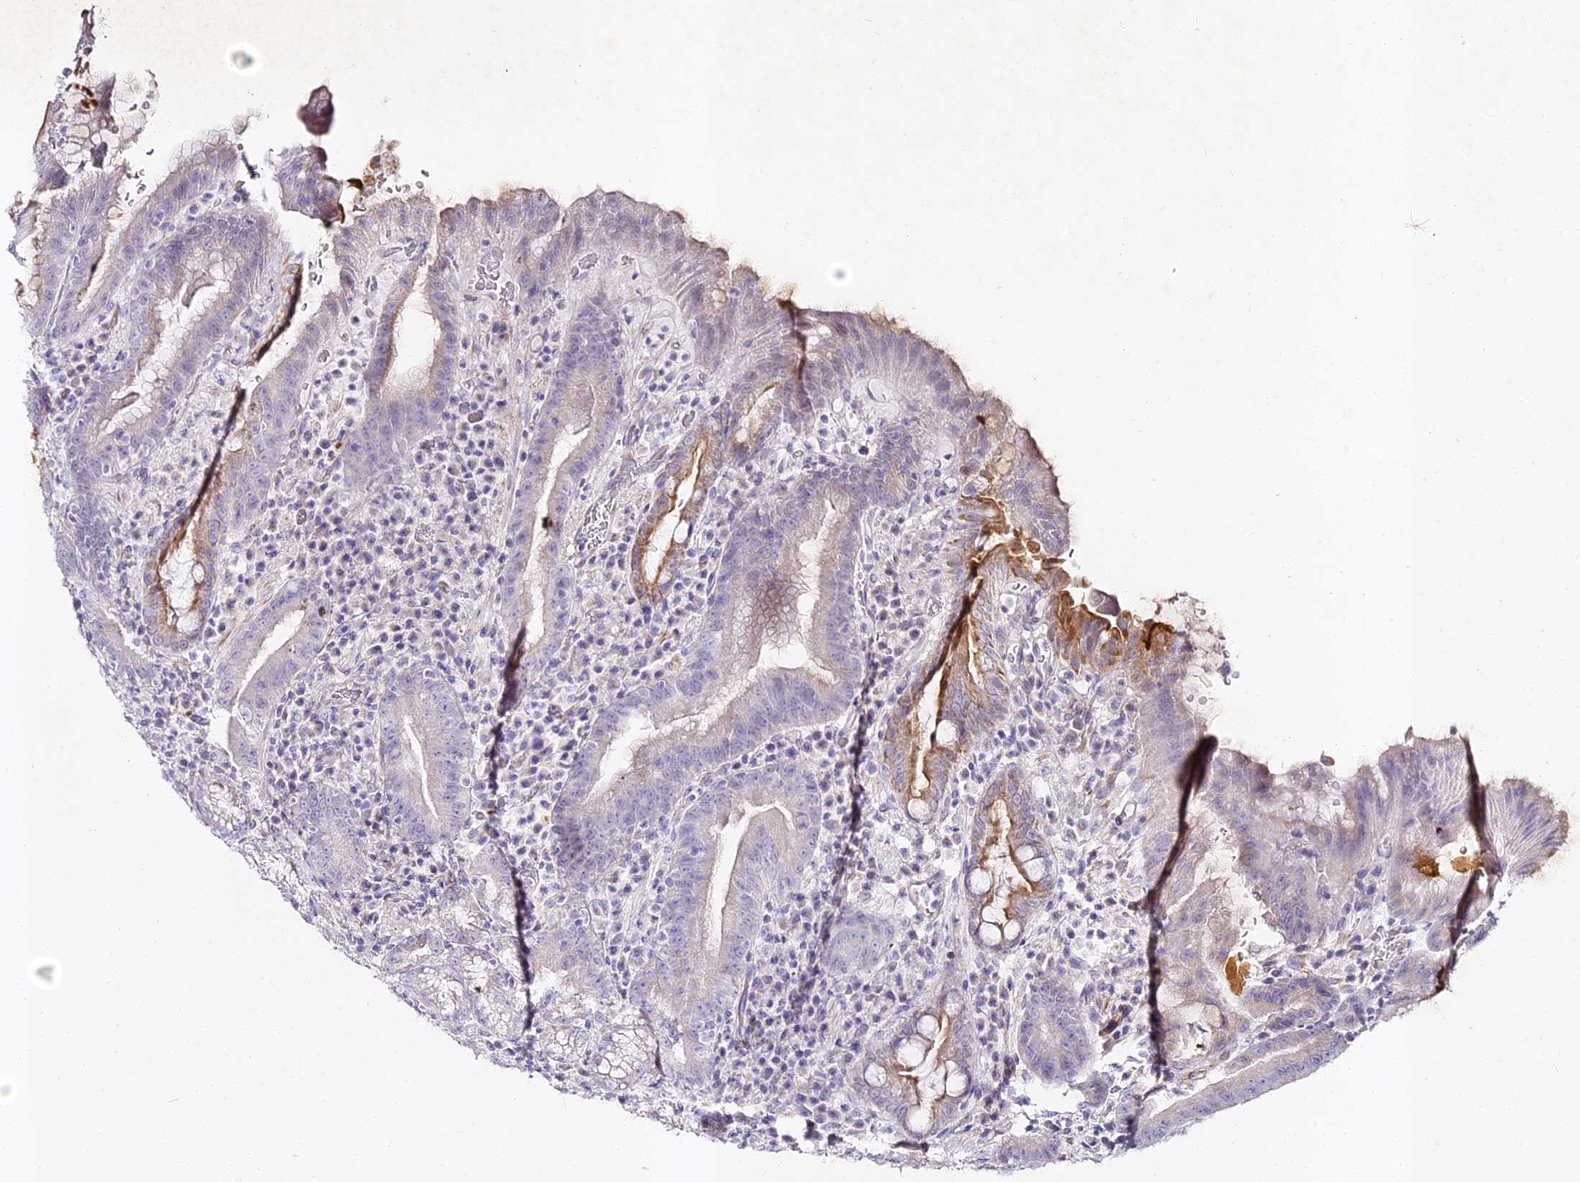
{"staining": {"intensity": "moderate", "quantity": "<25%", "location": "cytoplasmic/membranous"}, "tissue": "stomach", "cell_type": "Glandular cells", "image_type": "normal", "snomed": [{"axis": "morphology", "description": "Normal tissue, NOS"}, {"axis": "morphology", "description": "Inflammation, NOS"}, {"axis": "topography", "description": "Stomach"}], "caption": "Benign stomach exhibits moderate cytoplasmic/membranous positivity in about <25% of glandular cells, visualized by immunohistochemistry.", "gene": "ALPG", "patient": {"sex": "male", "age": 79}}